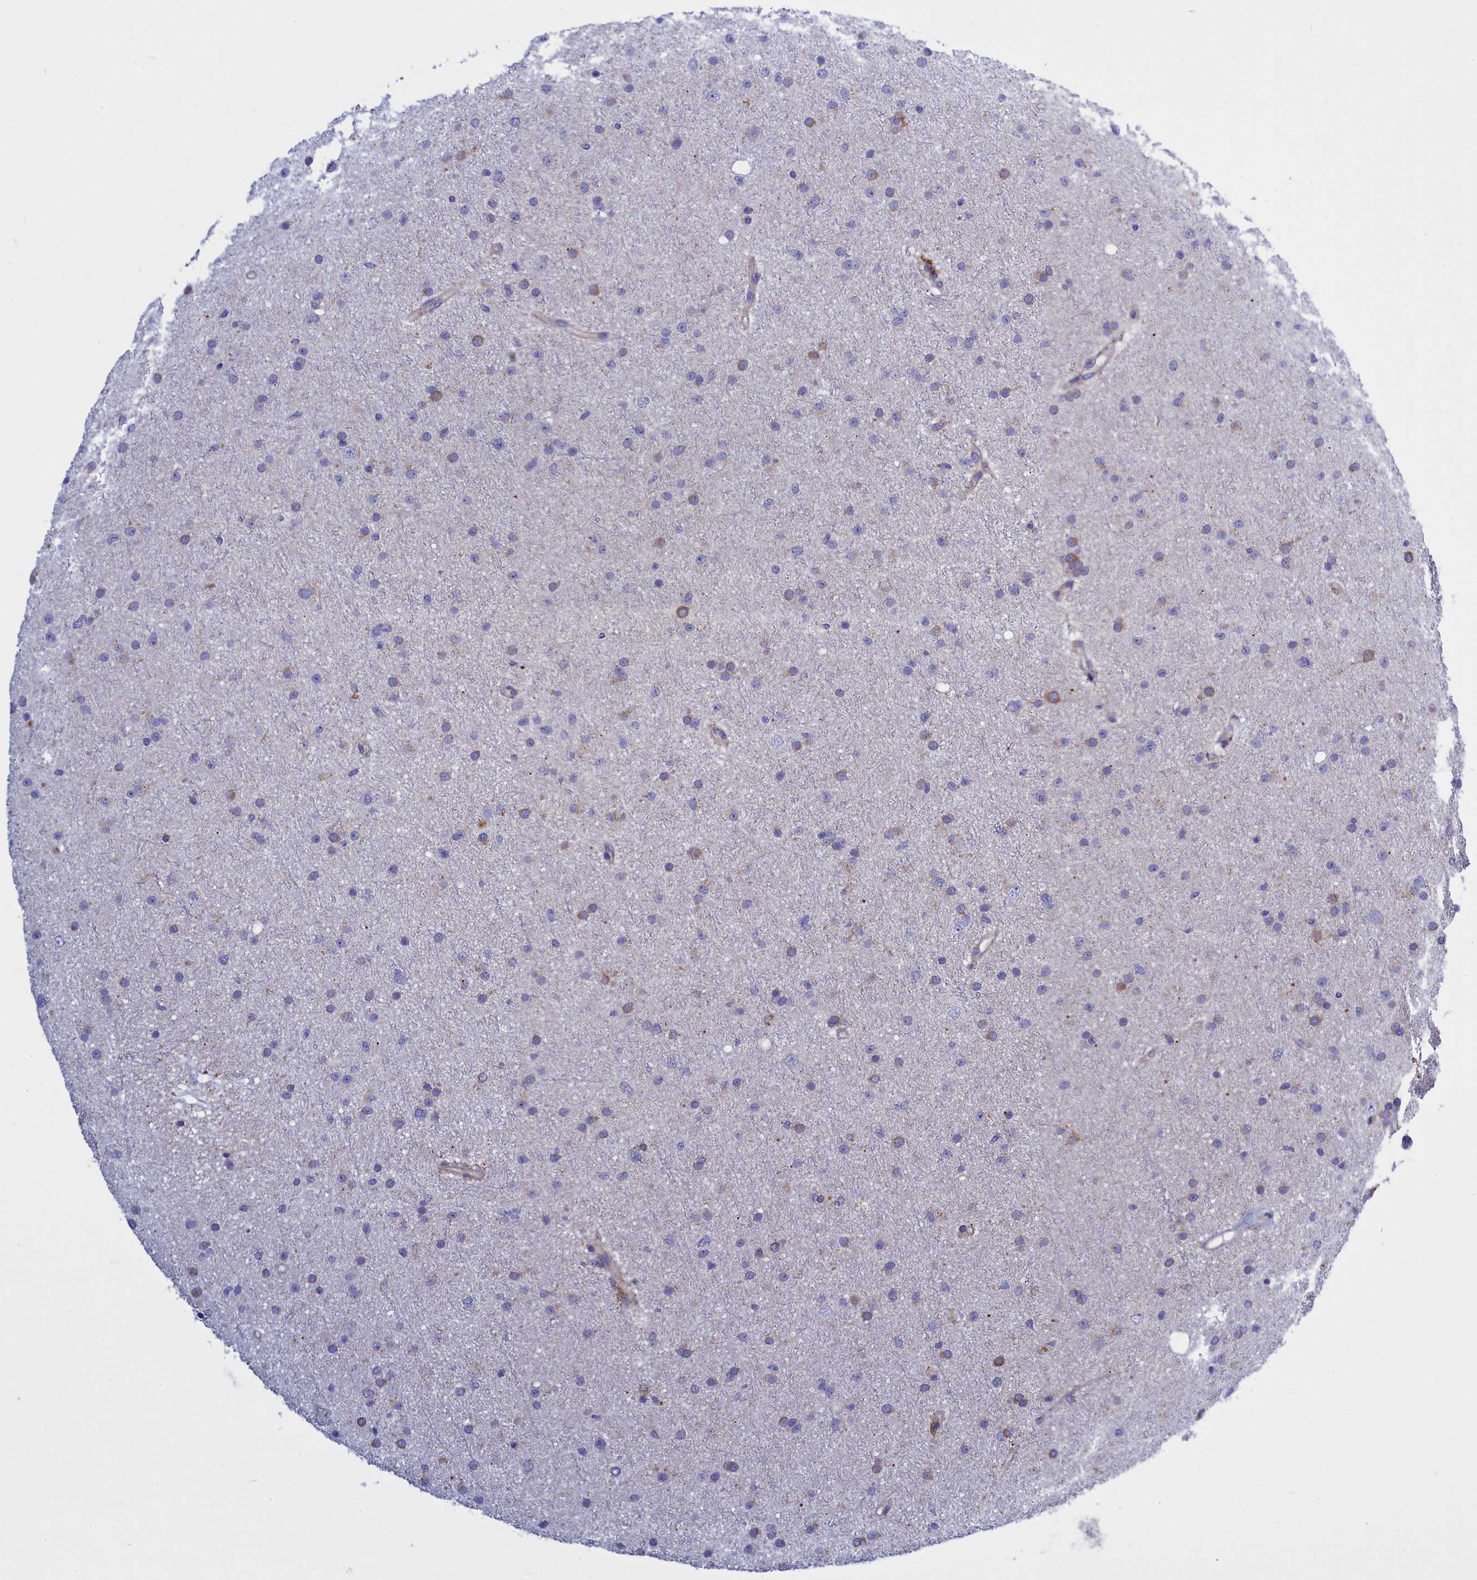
{"staining": {"intensity": "moderate", "quantity": "<25%", "location": "cytoplasmic/membranous"}, "tissue": "glioma", "cell_type": "Tumor cells", "image_type": "cancer", "snomed": [{"axis": "morphology", "description": "Glioma, malignant, Low grade"}, {"axis": "topography", "description": "Cerebral cortex"}], "caption": "Immunohistochemical staining of human glioma exhibits moderate cytoplasmic/membranous protein positivity in about <25% of tumor cells.", "gene": "CCRL2", "patient": {"sex": "female", "age": 39}}